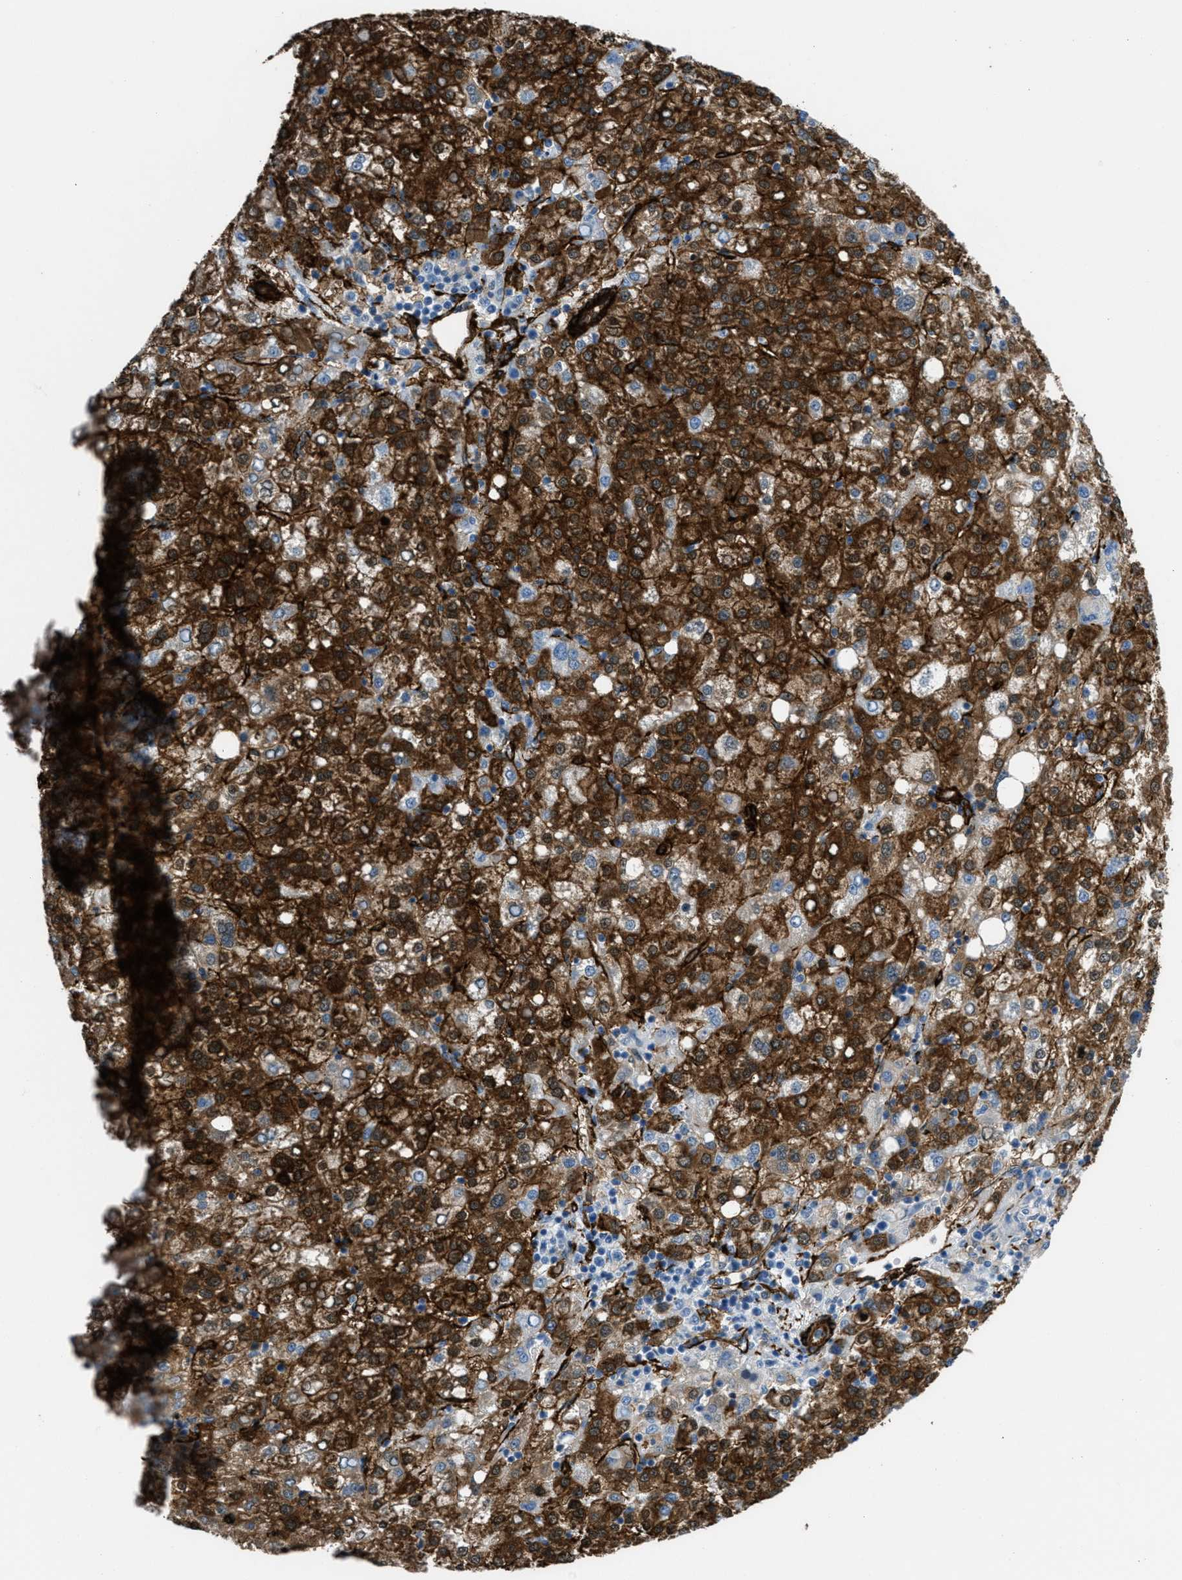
{"staining": {"intensity": "strong", "quantity": ">75%", "location": "cytoplasmic/membranous,nuclear"}, "tissue": "liver cancer", "cell_type": "Tumor cells", "image_type": "cancer", "snomed": [{"axis": "morphology", "description": "Carcinoma, Hepatocellular, NOS"}, {"axis": "topography", "description": "Liver"}], "caption": "The photomicrograph exhibits a brown stain indicating the presence of a protein in the cytoplasmic/membranous and nuclear of tumor cells in liver cancer (hepatocellular carcinoma).", "gene": "CALD1", "patient": {"sex": "female", "age": 58}}